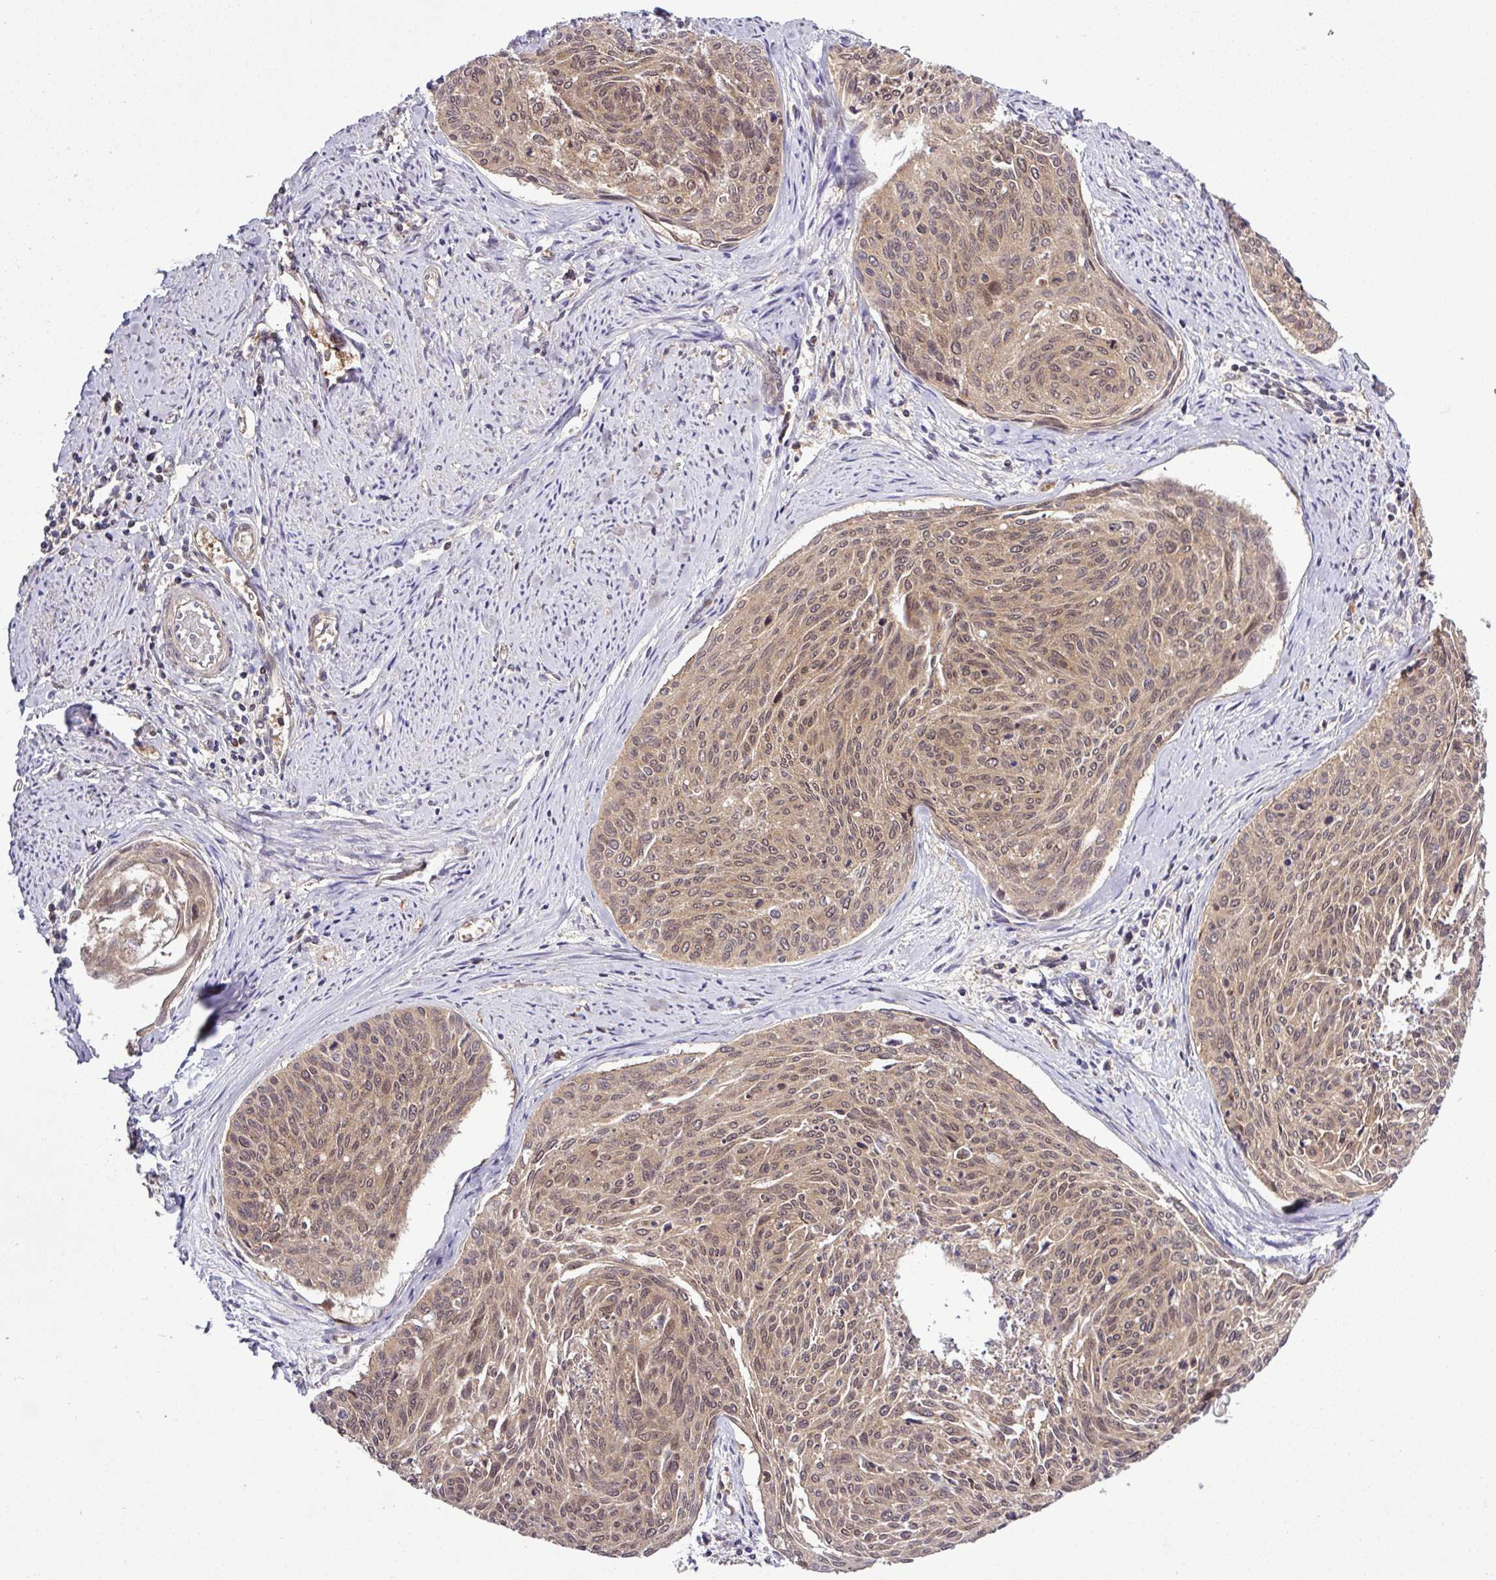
{"staining": {"intensity": "weak", "quantity": ">75%", "location": "cytoplasmic/membranous,nuclear"}, "tissue": "cervical cancer", "cell_type": "Tumor cells", "image_type": "cancer", "snomed": [{"axis": "morphology", "description": "Squamous cell carcinoma, NOS"}, {"axis": "topography", "description": "Cervix"}], "caption": "This is a histology image of immunohistochemistry (IHC) staining of cervical cancer, which shows weak staining in the cytoplasmic/membranous and nuclear of tumor cells.", "gene": "CARHSP1", "patient": {"sex": "female", "age": 55}}